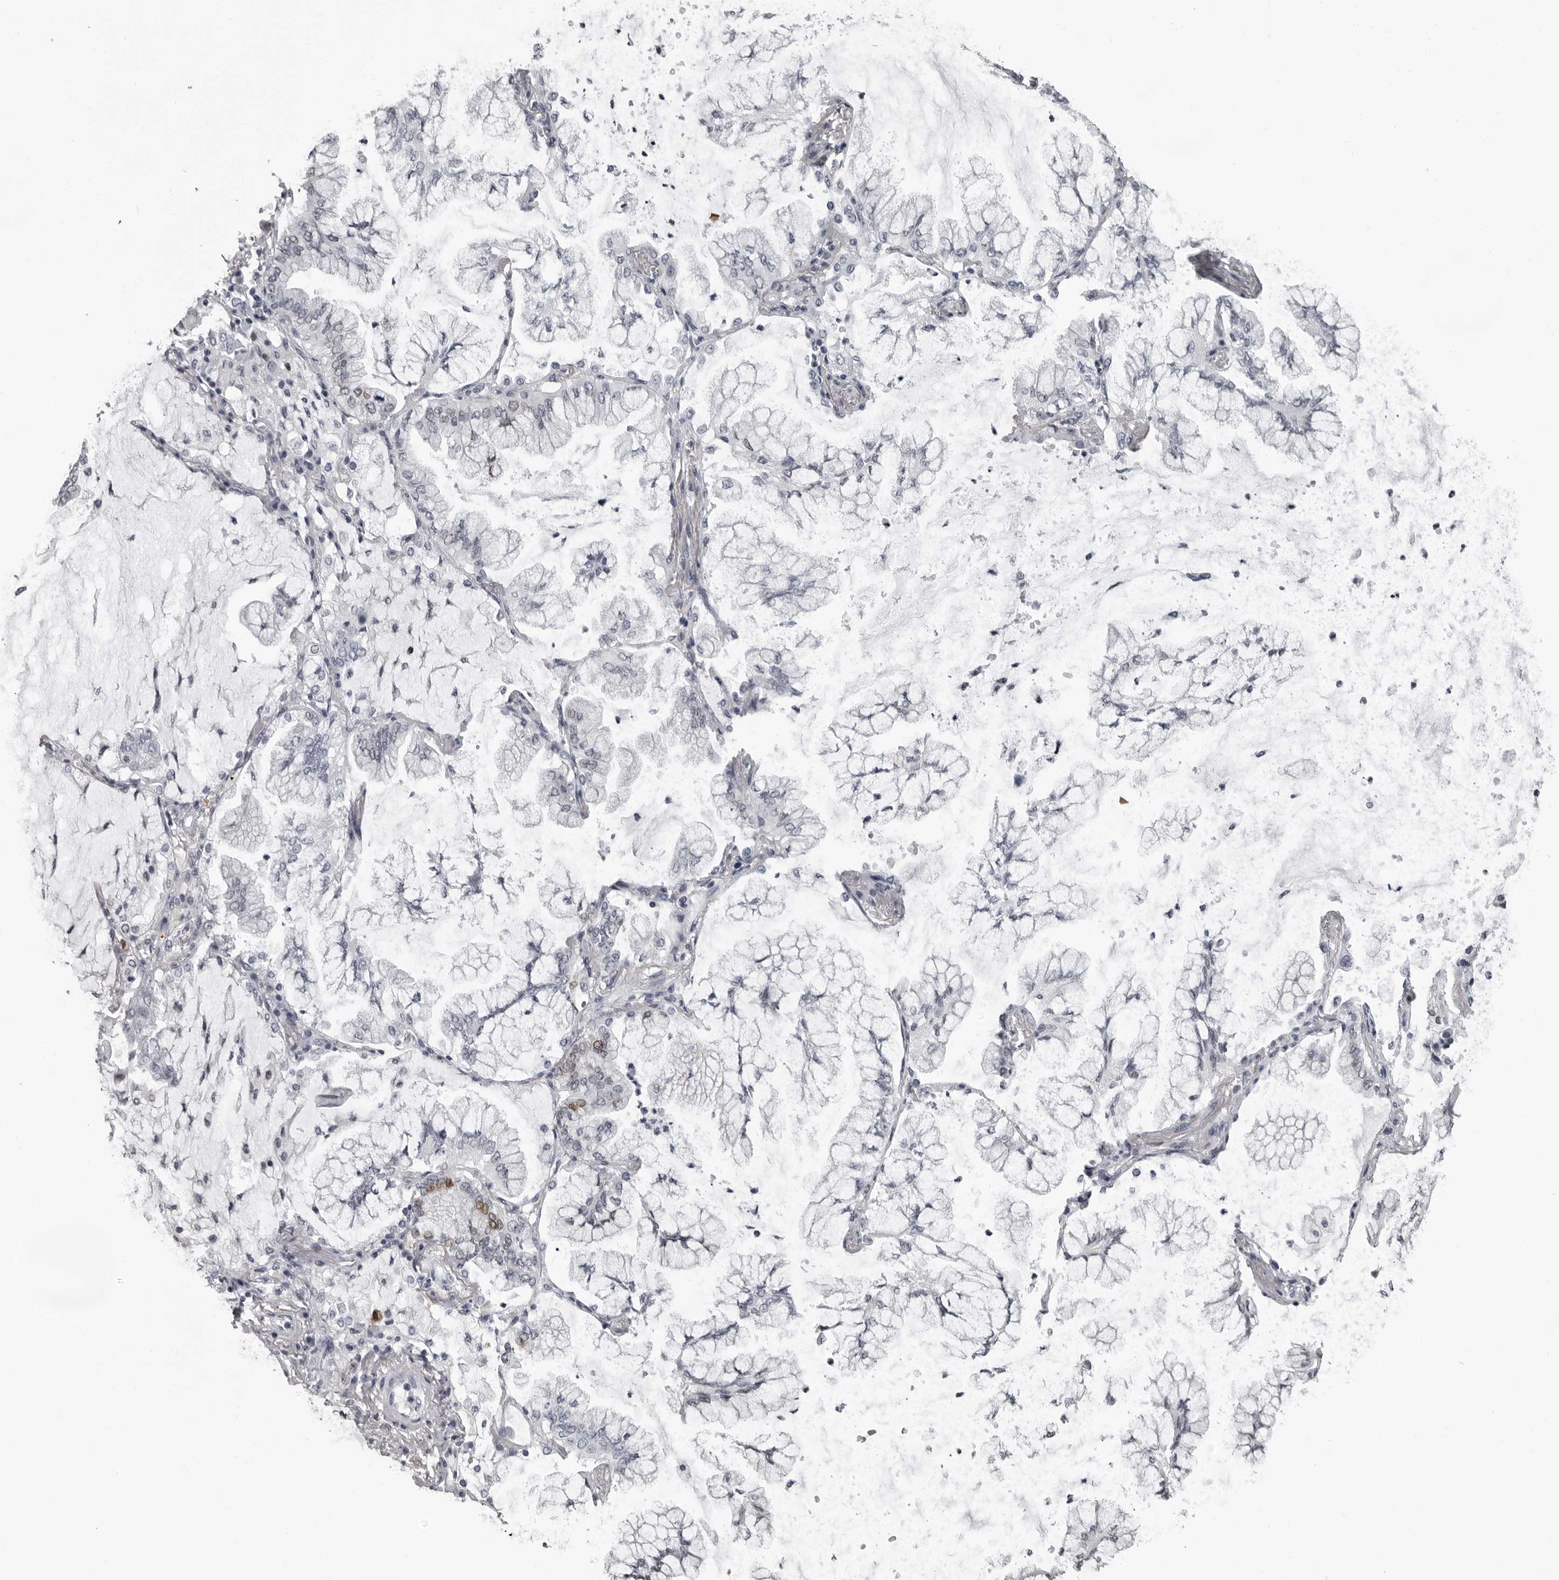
{"staining": {"intensity": "negative", "quantity": "none", "location": "none"}, "tissue": "lung cancer", "cell_type": "Tumor cells", "image_type": "cancer", "snomed": [{"axis": "morphology", "description": "Adenocarcinoma, NOS"}, {"axis": "topography", "description": "Lung"}], "caption": "Photomicrograph shows no protein staining in tumor cells of lung adenocarcinoma tissue.", "gene": "LZIC", "patient": {"sex": "female", "age": 70}}